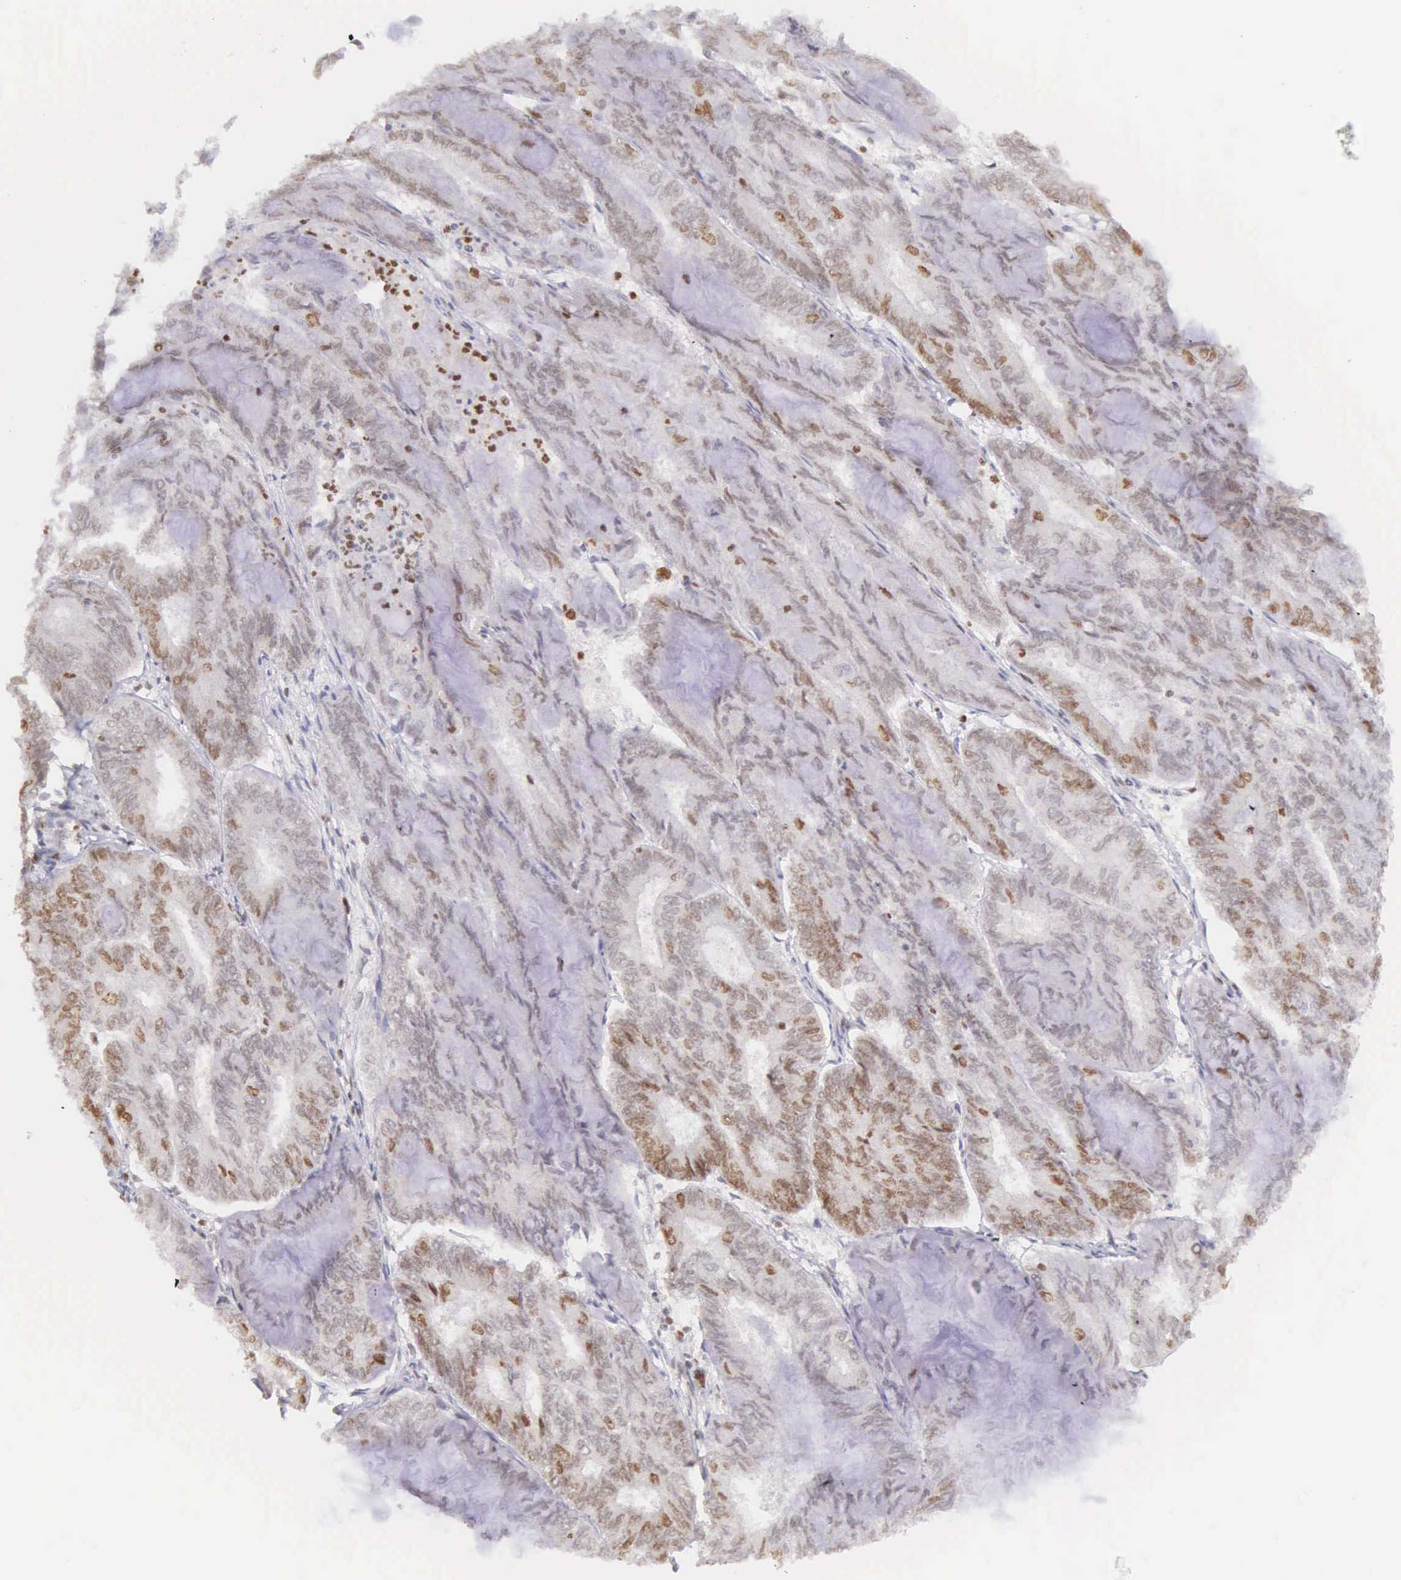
{"staining": {"intensity": "weak", "quantity": "25%-75%", "location": "nuclear"}, "tissue": "endometrial cancer", "cell_type": "Tumor cells", "image_type": "cancer", "snomed": [{"axis": "morphology", "description": "Adenocarcinoma, NOS"}, {"axis": "topography", "description": "Endometrium"}], "caption": "A high-resolution photomicrograph shows immunohistochemistry staining of adenocarcinoma (endometrial), which demonstrates weak nuclear expression in about 25%-75% of tumor cells. (DAB IHC with brightfield microscopy, high magnification).", "gene": "VRK1", "patient": {"sex": "female", "age": 59}}